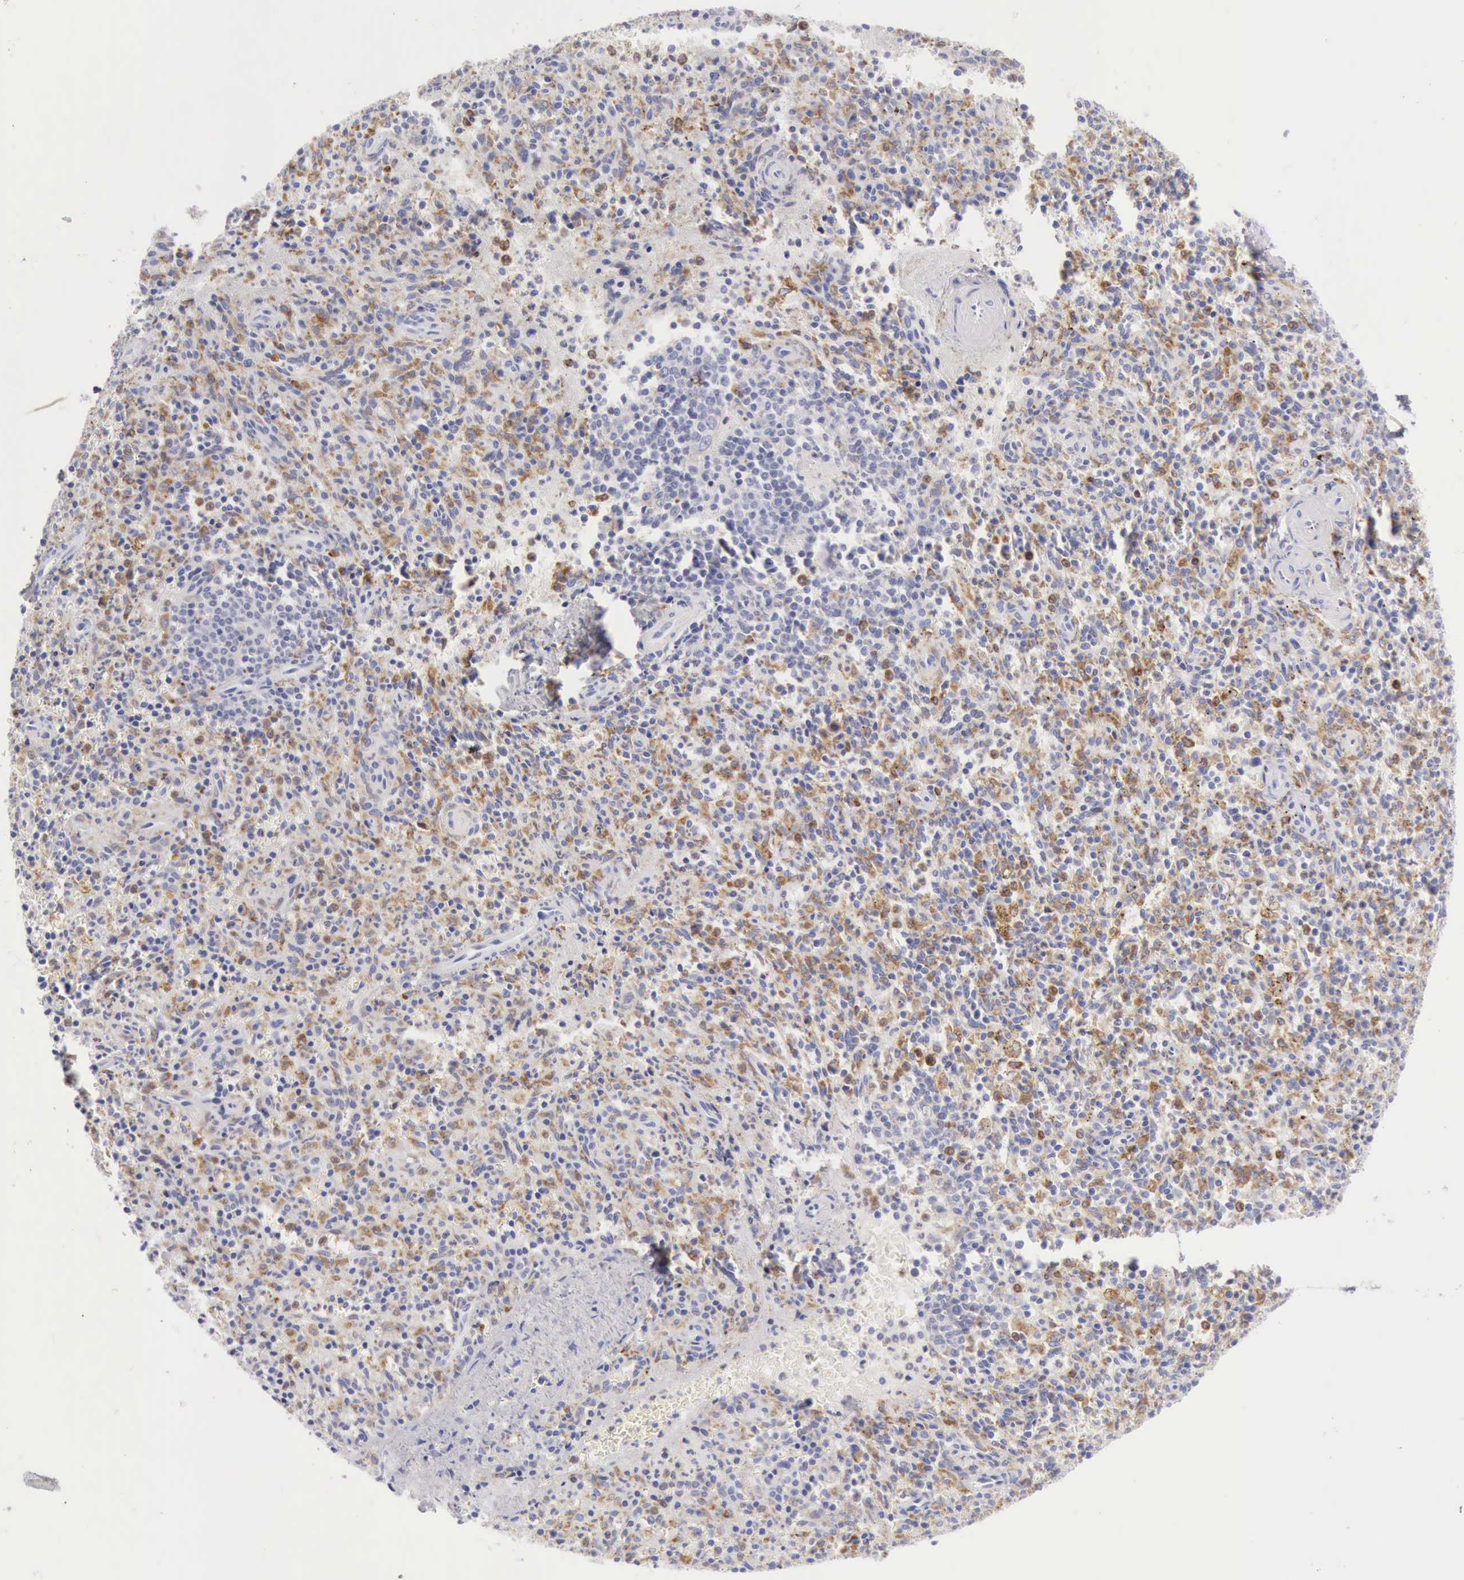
{"staining": {"intensity": "moderate", "quantity": "25%-75%", "location": "cytoplasmic/membranous"}, "tissue": "spleen", "cell_type": "Cells in red pulp", "image_type": "normal", "snomed": [{"axis": "morphology", "description": "Normal tissue, NOS"}, {"axis": "topography", "description": "Spleen"}], "caption": "DAB immunohistochemical staining of normal human spleen shows moderate cytoplasmic/membranous protein expression in approximately 25%-75% of cells in red pulp.", "gene": "CTSS", "patient": {"sex": "male", "age": 72}}